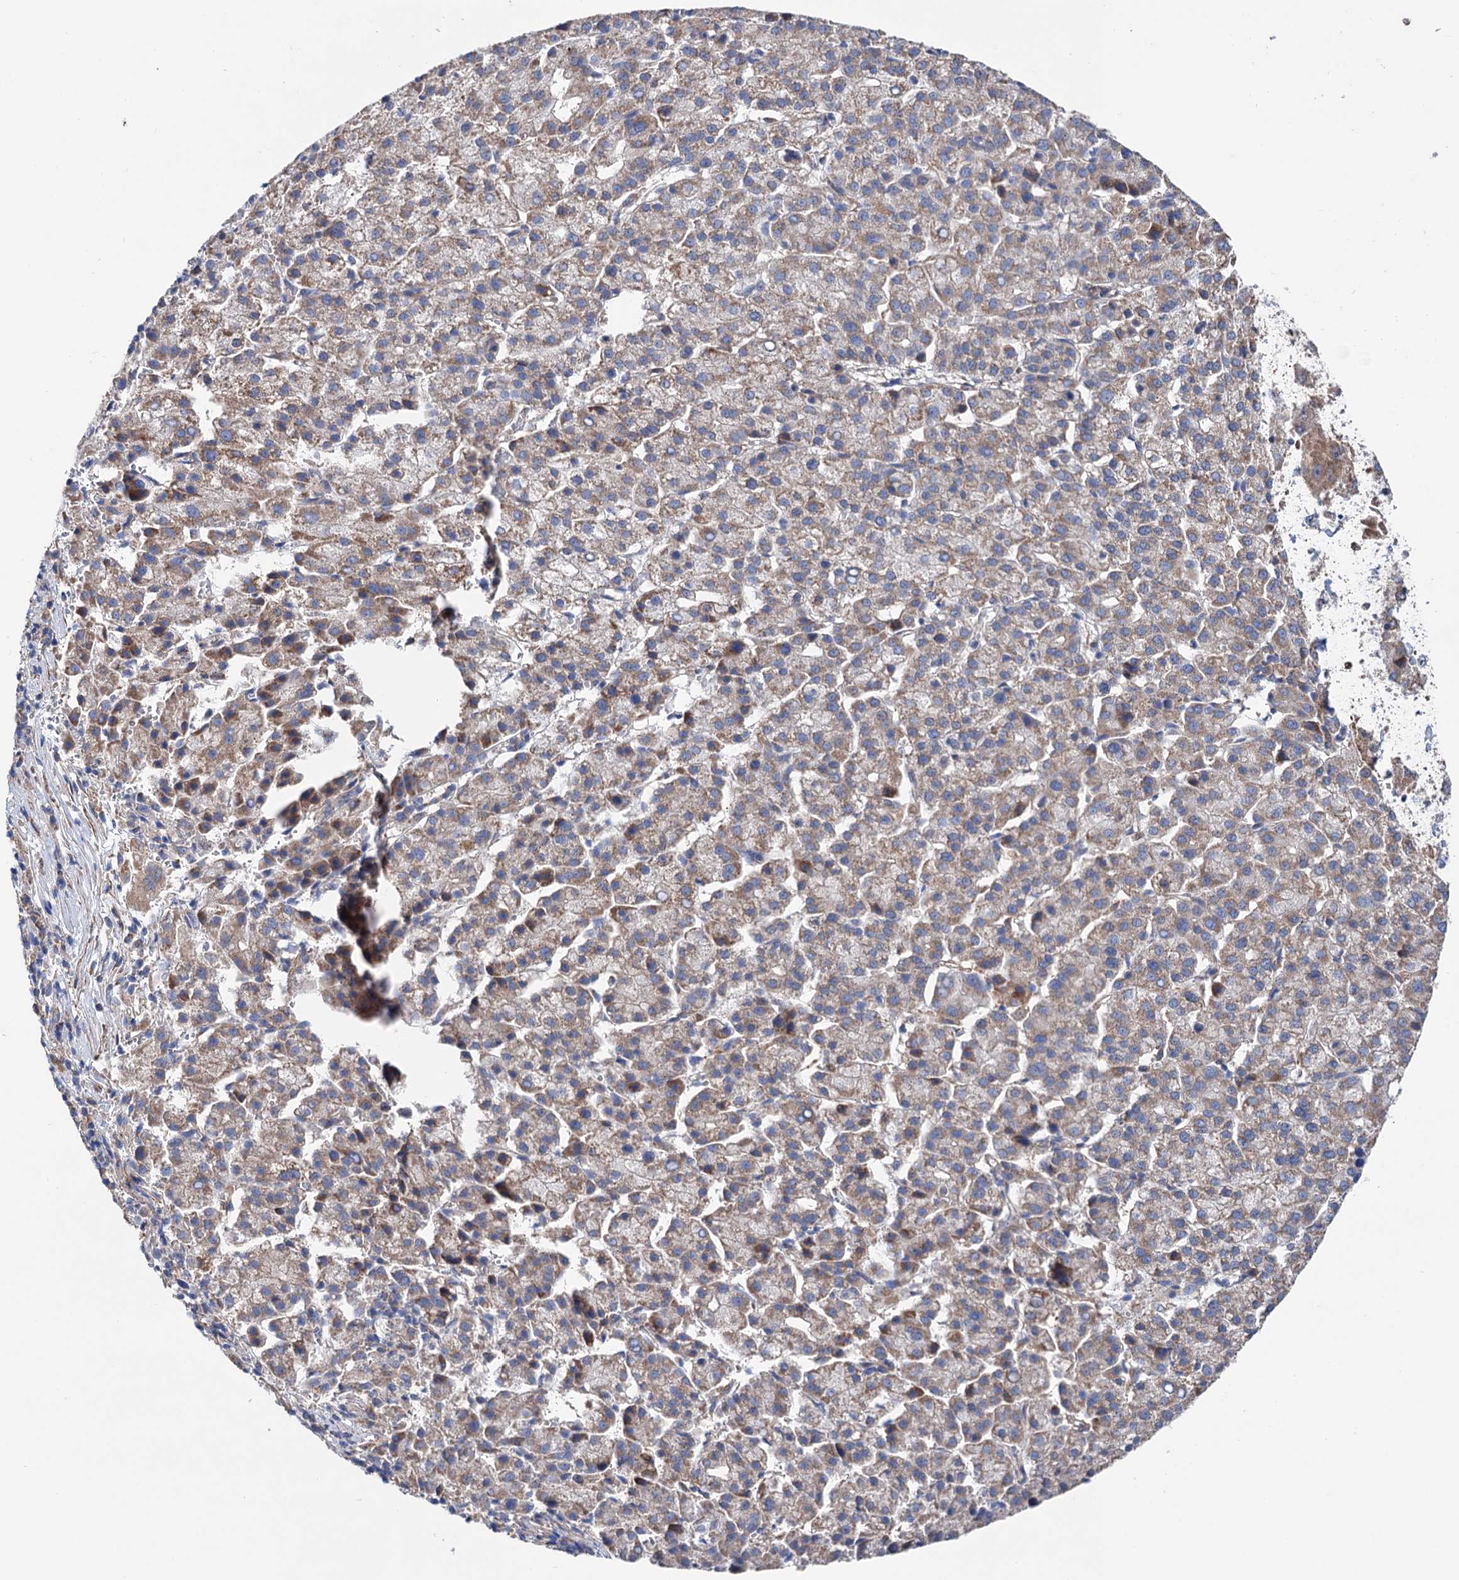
{"staining": {"intensity": "moderate", "quantity": "25%-75%", "location": "cytoplasmic/membranous"}, "tissue": "liver cancer", "cell_type": "Tumor cells", "image_type": "cancer", "snomed": [{"axis": "morphology", "description": "Carcinoma, Hepatocellular, NOS"}, {"axis": "topography", "description": "Liver"}], "caption": "The immunohistochemical stain shows moderate cytoplasmic/membranous expression in tumor cells of liver cancer (hepatocellular carcinoma) tissue. The staining is performed using DAB (3,3'-diaminobenzidine) brown chromogen to label protein expression. The nuclei are counter-stained blue using hematoxylin.", "gene": "SUCLA2", "patient": {"sex": "female", "age": 58}}